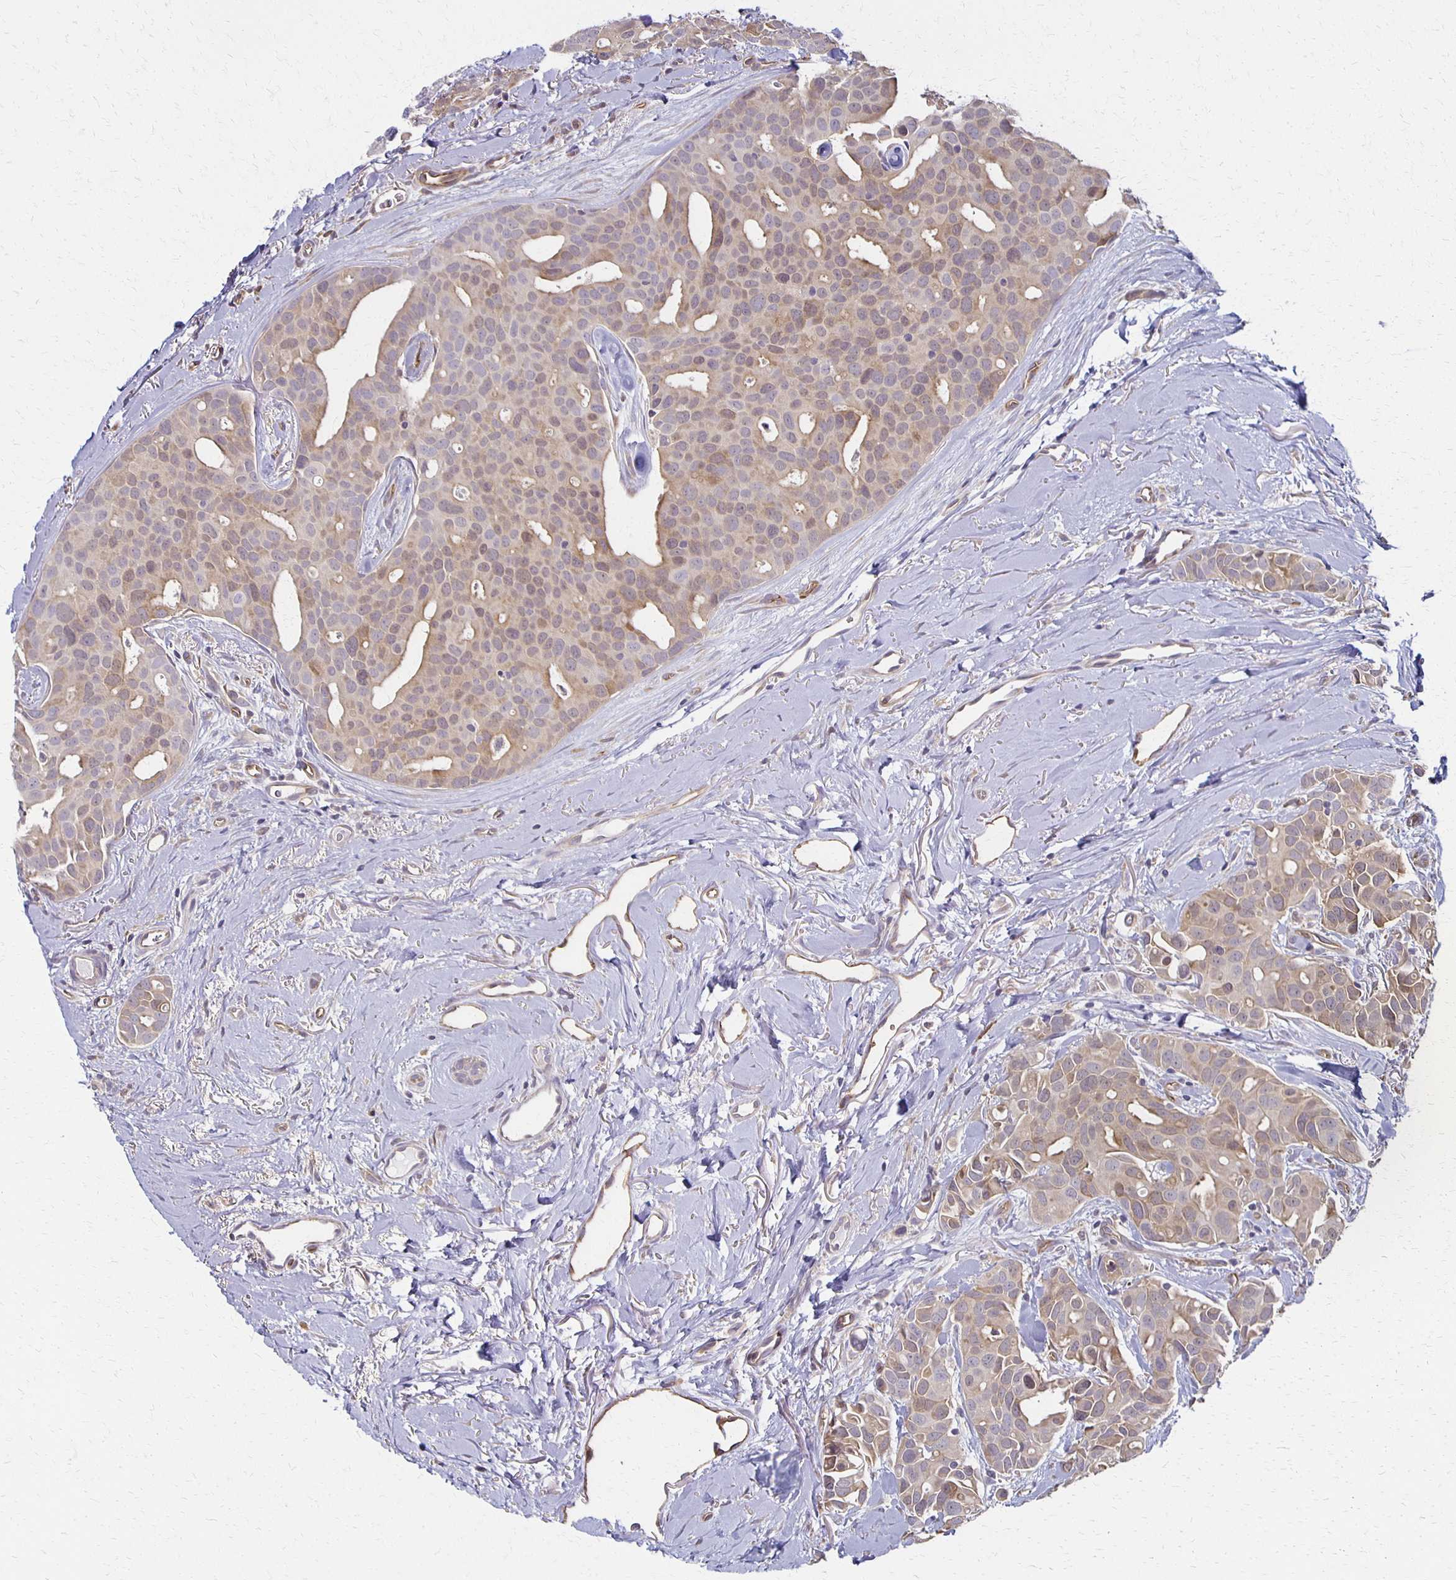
{"staining": {"intensity": "weak", "quantity": ">75%", "location": "cytoplasmic/membranous"}, "tissue": "breast cancer", "cell_type": "Tumor cells", "image_type": "cancer", "snomed": [{"axis": "morphology", "description": "Duct carcinoma"}, {"axis": "topography", "description": "Breast"}], "caption": "This micrograph exhibits immunohistochemistry staining of infiltrating ductal carcinoma (breast), with low weak cytoplasmic/membranous expression in approximately >75% of tumor cells.", "gene": "GPX4", "patient": {"sex": "female", "age": 54}}